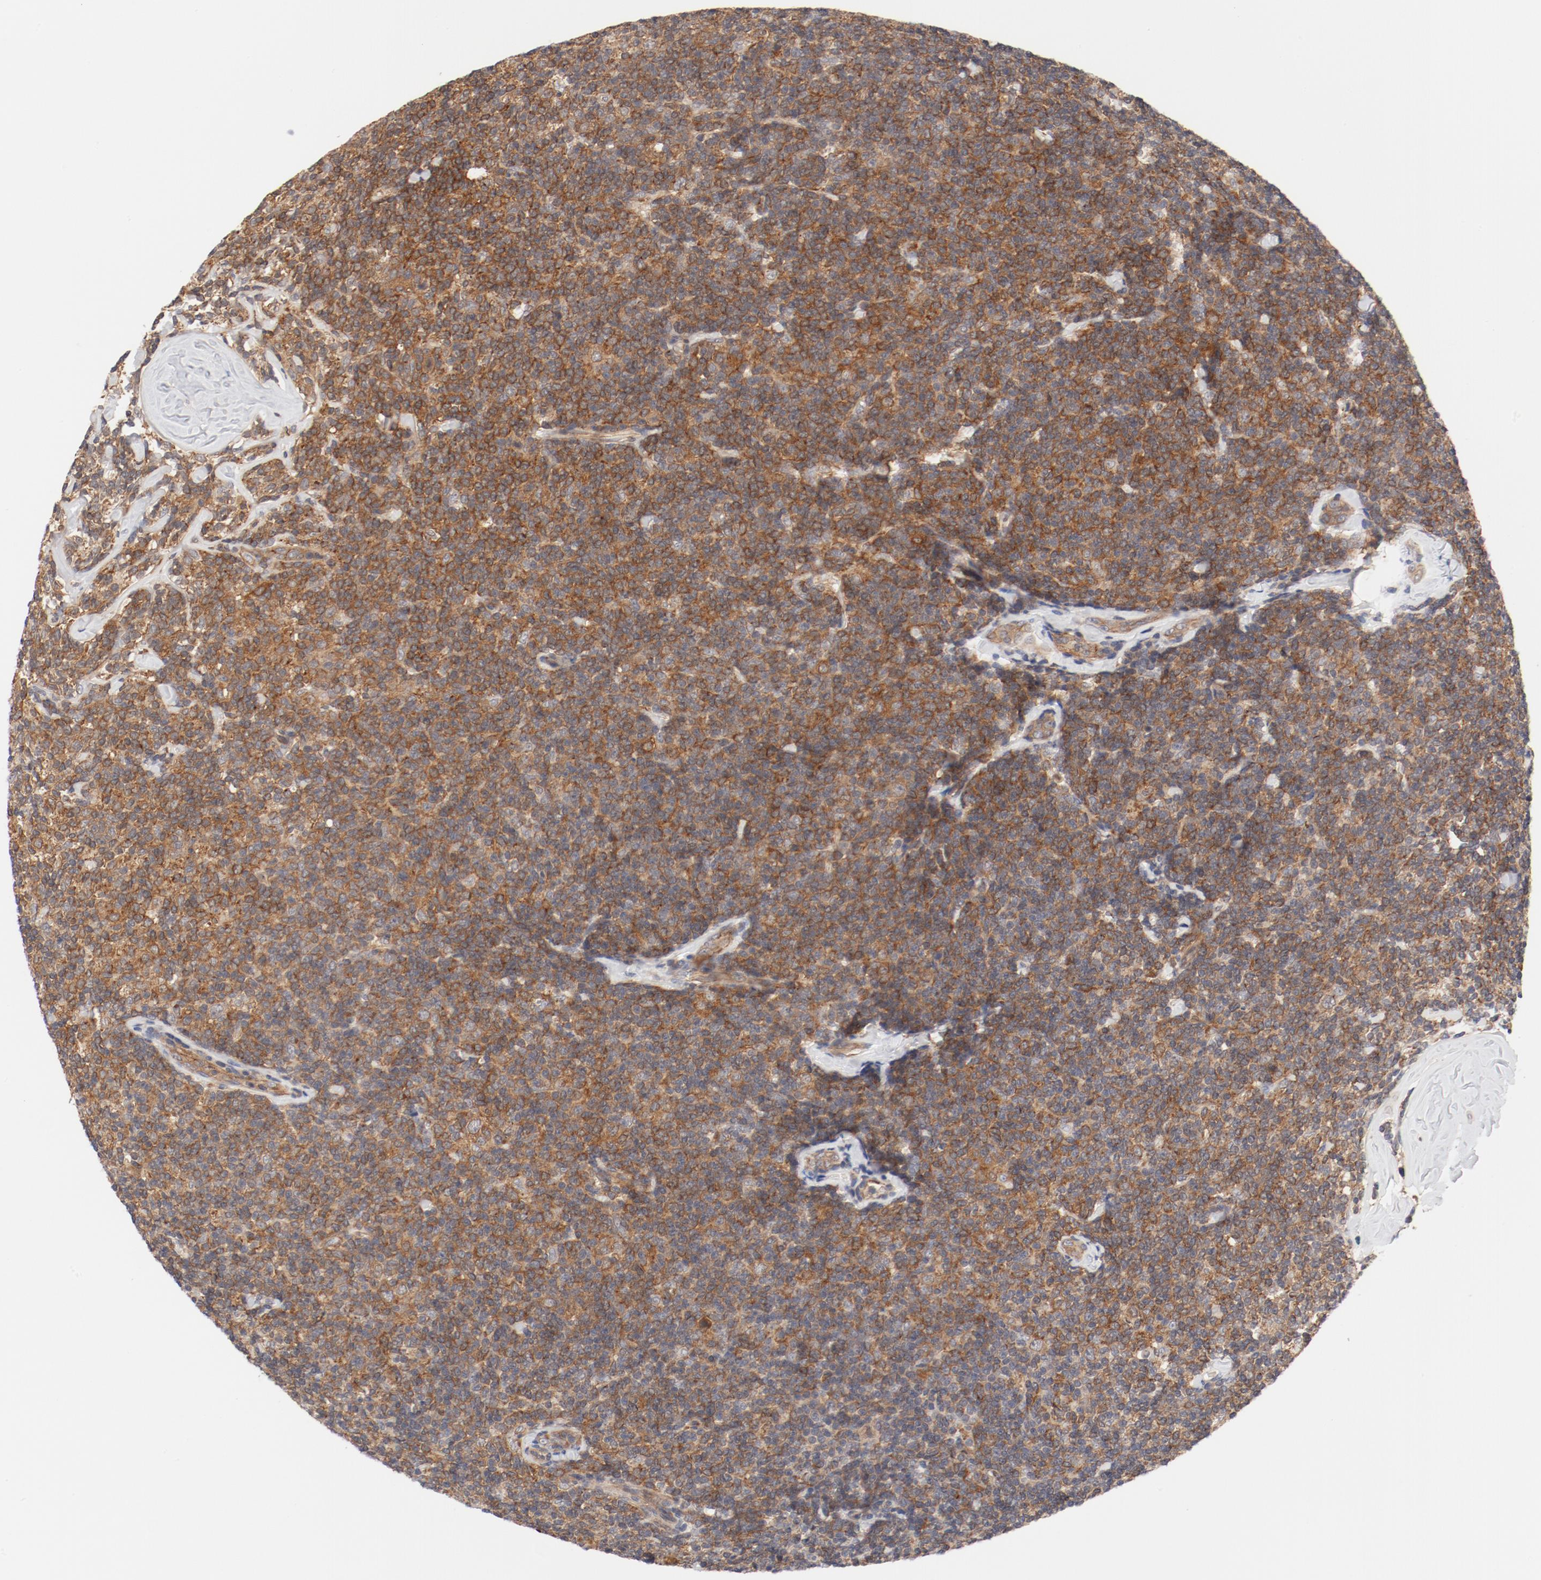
{"staining": {"intensity": "strong", "quantity": ">75%", "location": "cytoplasmic/membranous"}, "tissue": "lymphoma", "cell_type": "Tumor cells", "image_type": "cancer", "snomed": [{"axis": "morphology", "description": "Malignant lymphoma, non-Hodgkin's type, Low grade"}, {"axis": "topography", "description": "Lymph node"}], "caption": "This is an image of immunohistochemistry (IHC) staining of lymphoma, which shows strong staining in the cytoplasmic/membranous of tumor cells.", "gene": "ZNF267", "patient": {"sex": "female", "age": 56}}